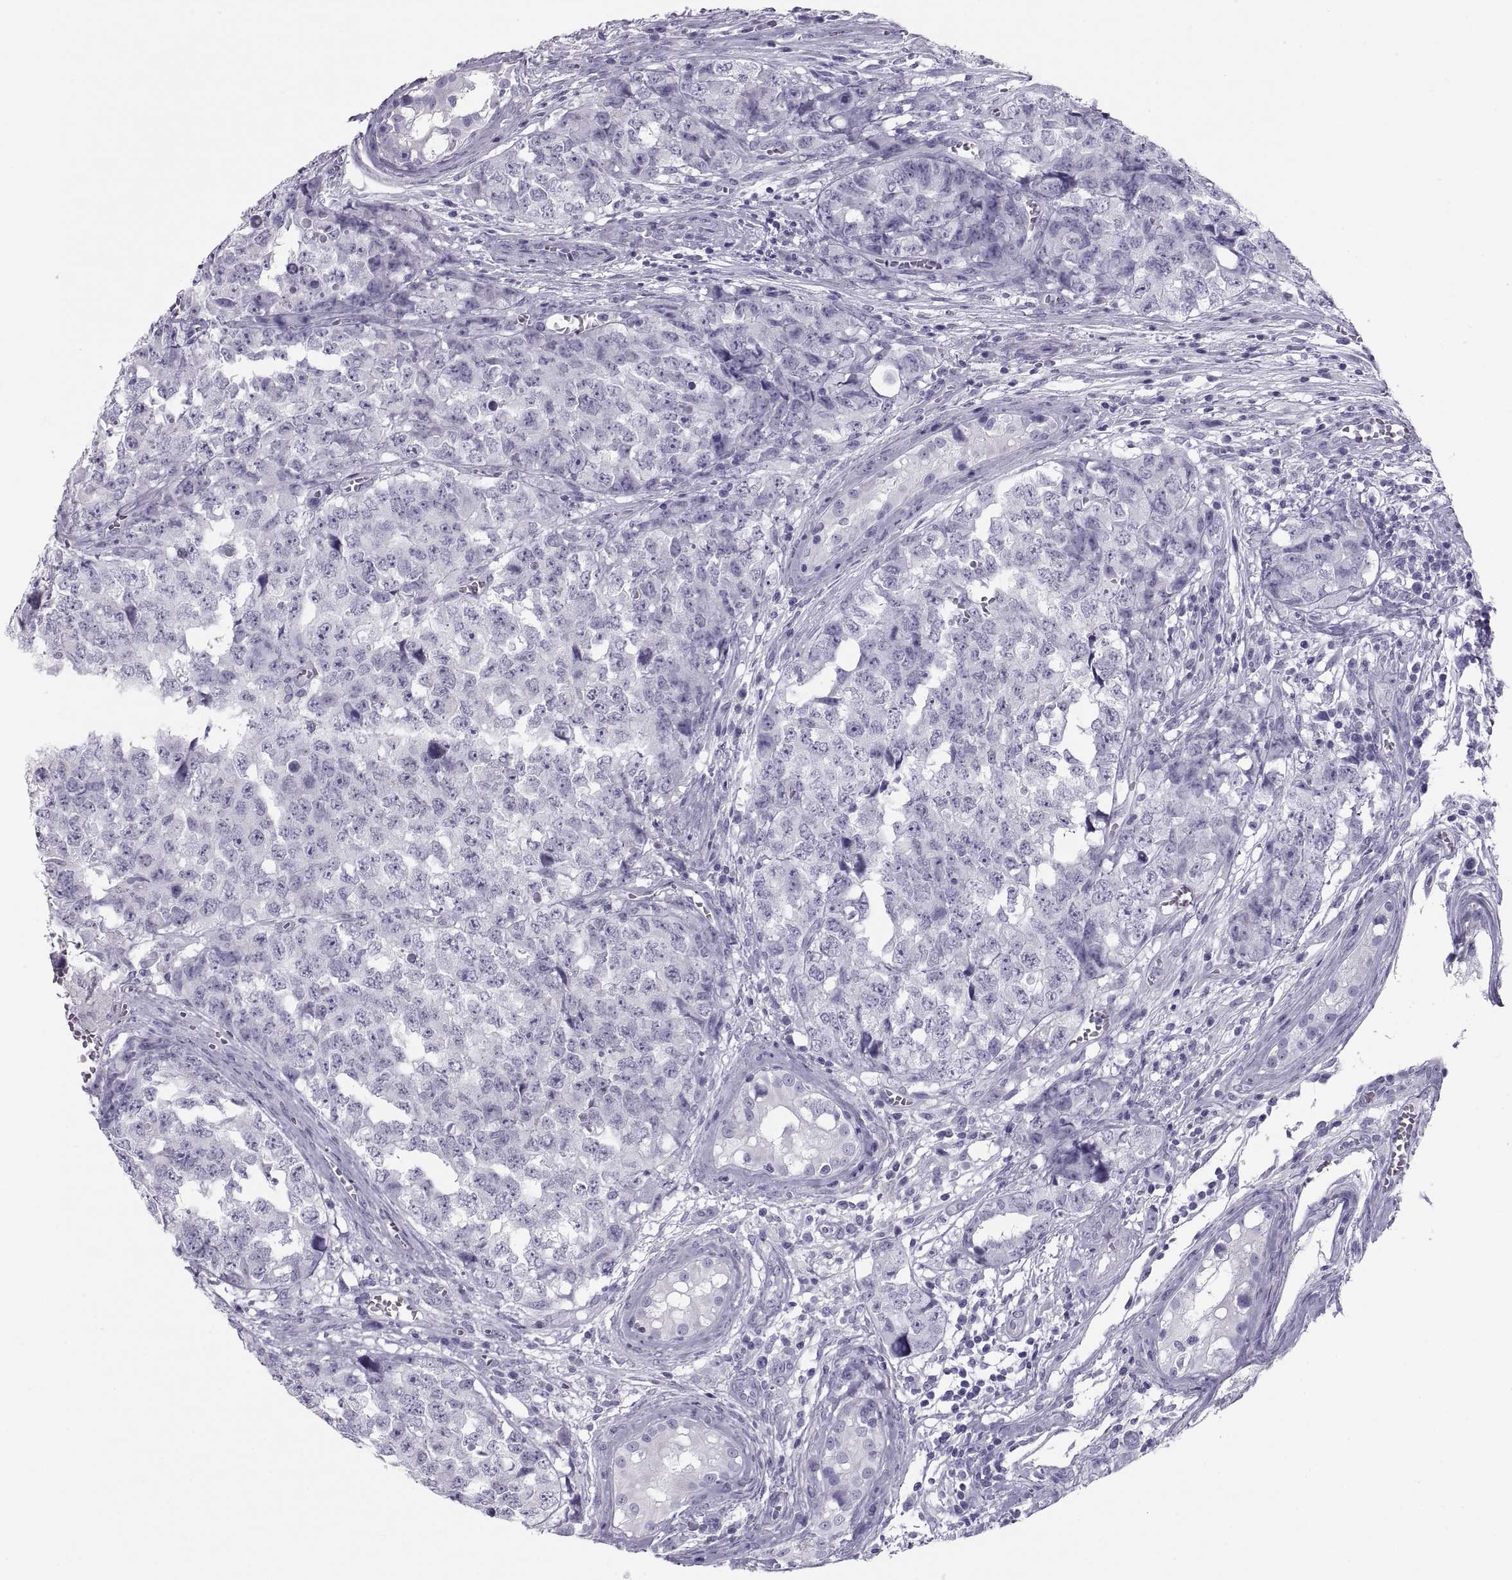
{"staining": {"intensity": "negative", "quantity": "none", "location": "none"}, "tissue": "testis cancer", "cell_type": "Tumor cells", "image_type": "cancer", "snomed": [{"axis": "morphology", "description": "Carcinoma, Embryonal, NOS"}, {"axis": "topography", "description": "Testis"}], "caption": "This histopathology image is of embryonal carcinoma (testis) stained with IHC to label a protein in brown with the nuclei are counter-stained blue. There is no expression in tumor cells.", "gene": "PAX2", "patient": {"sex": "male", "age": 23}}